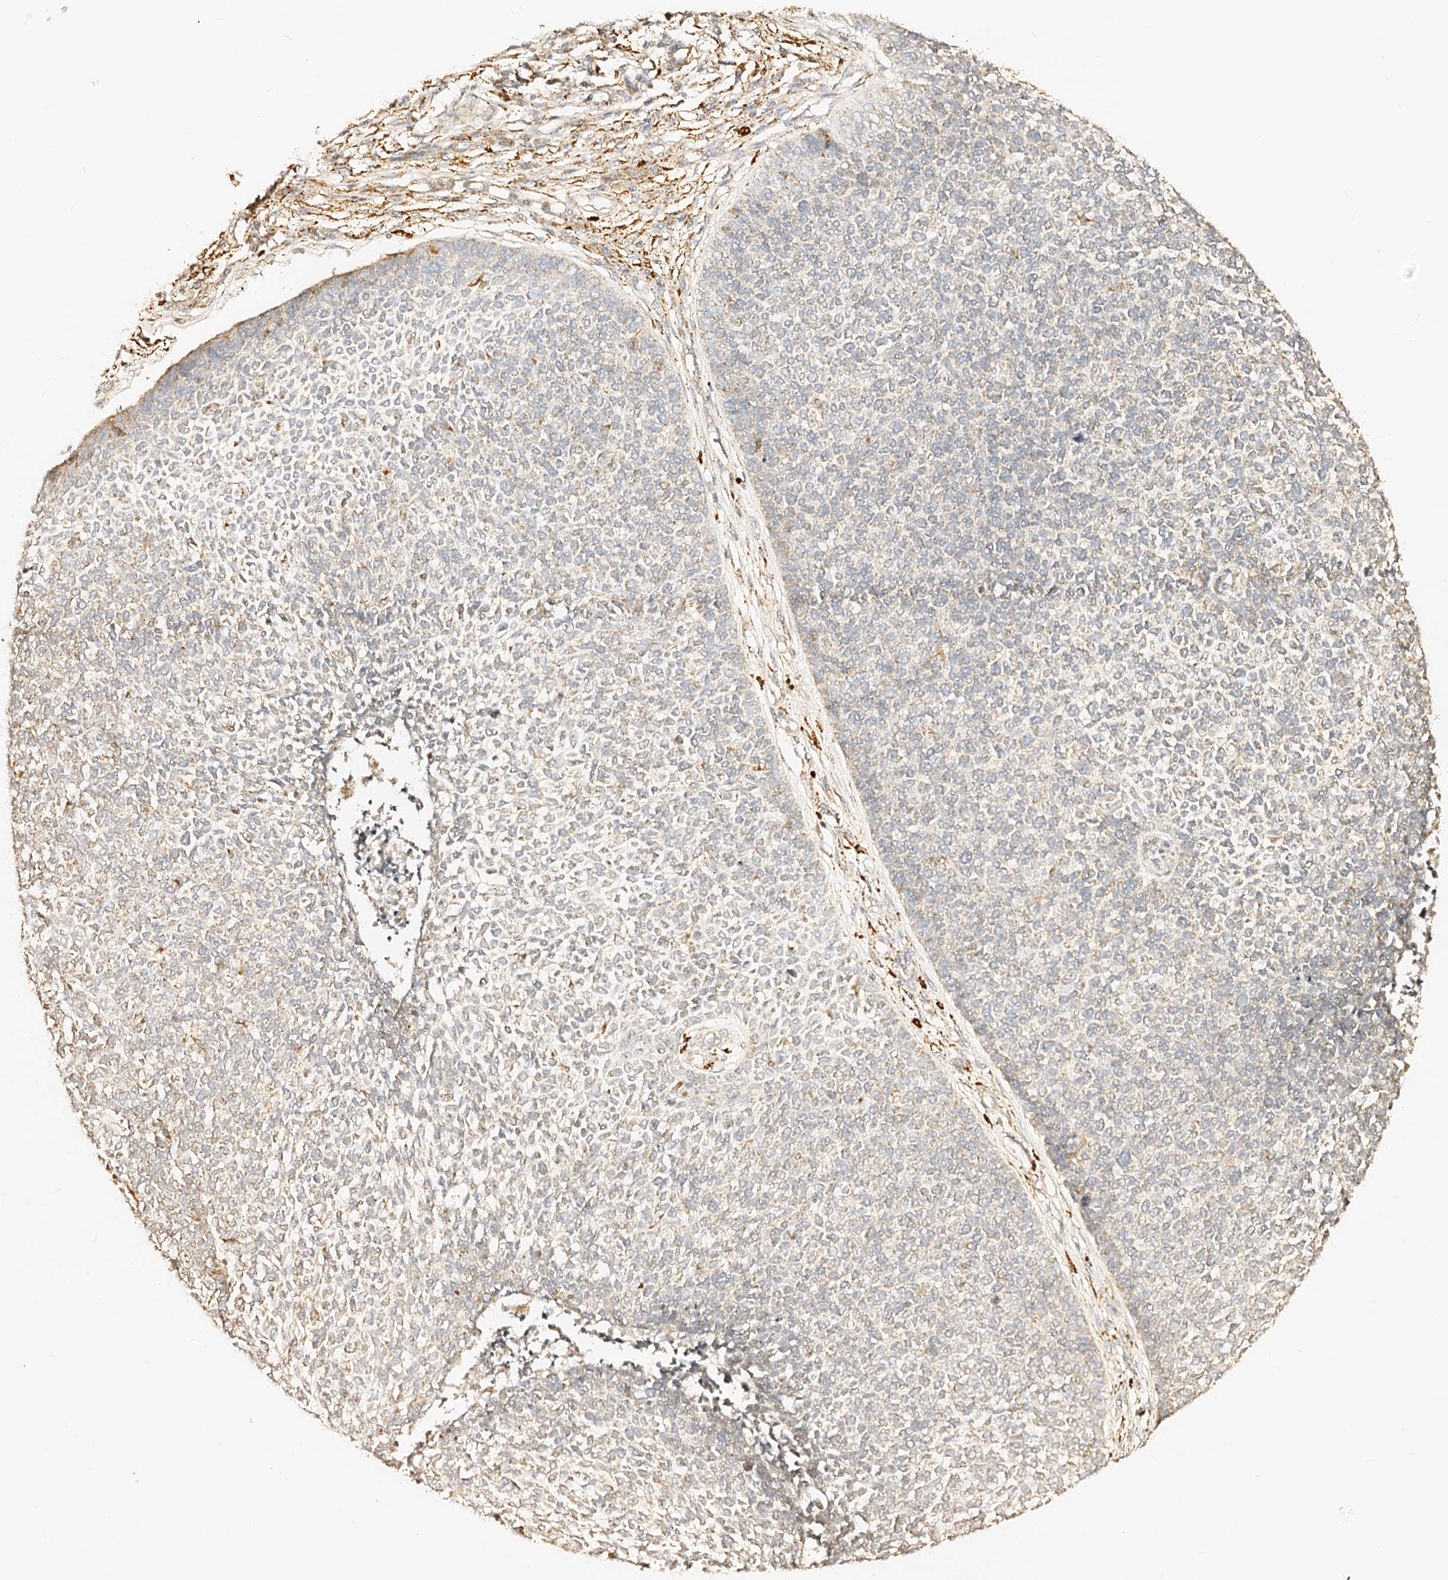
{"staining": {"intensity": "moderate", "quantity": "<25%", "location": "cytoplasmic/membranous"}, "tissue": "skin cancer", "cell_type": "Tumor cells", "image_type": "cancer", "snomed": [{"axis": "morphology", "description": "Basal cell carcinoma"}, {"axis": "topography", "description": "Skin"}], "caption": "Protein staining of skin cancer tissue exhibits moderate cytoplasmic/membranous expression in approximately <25% of tumor cells.", "gene": "MAOB", "patient": {"sex": "female", "age": 84}}